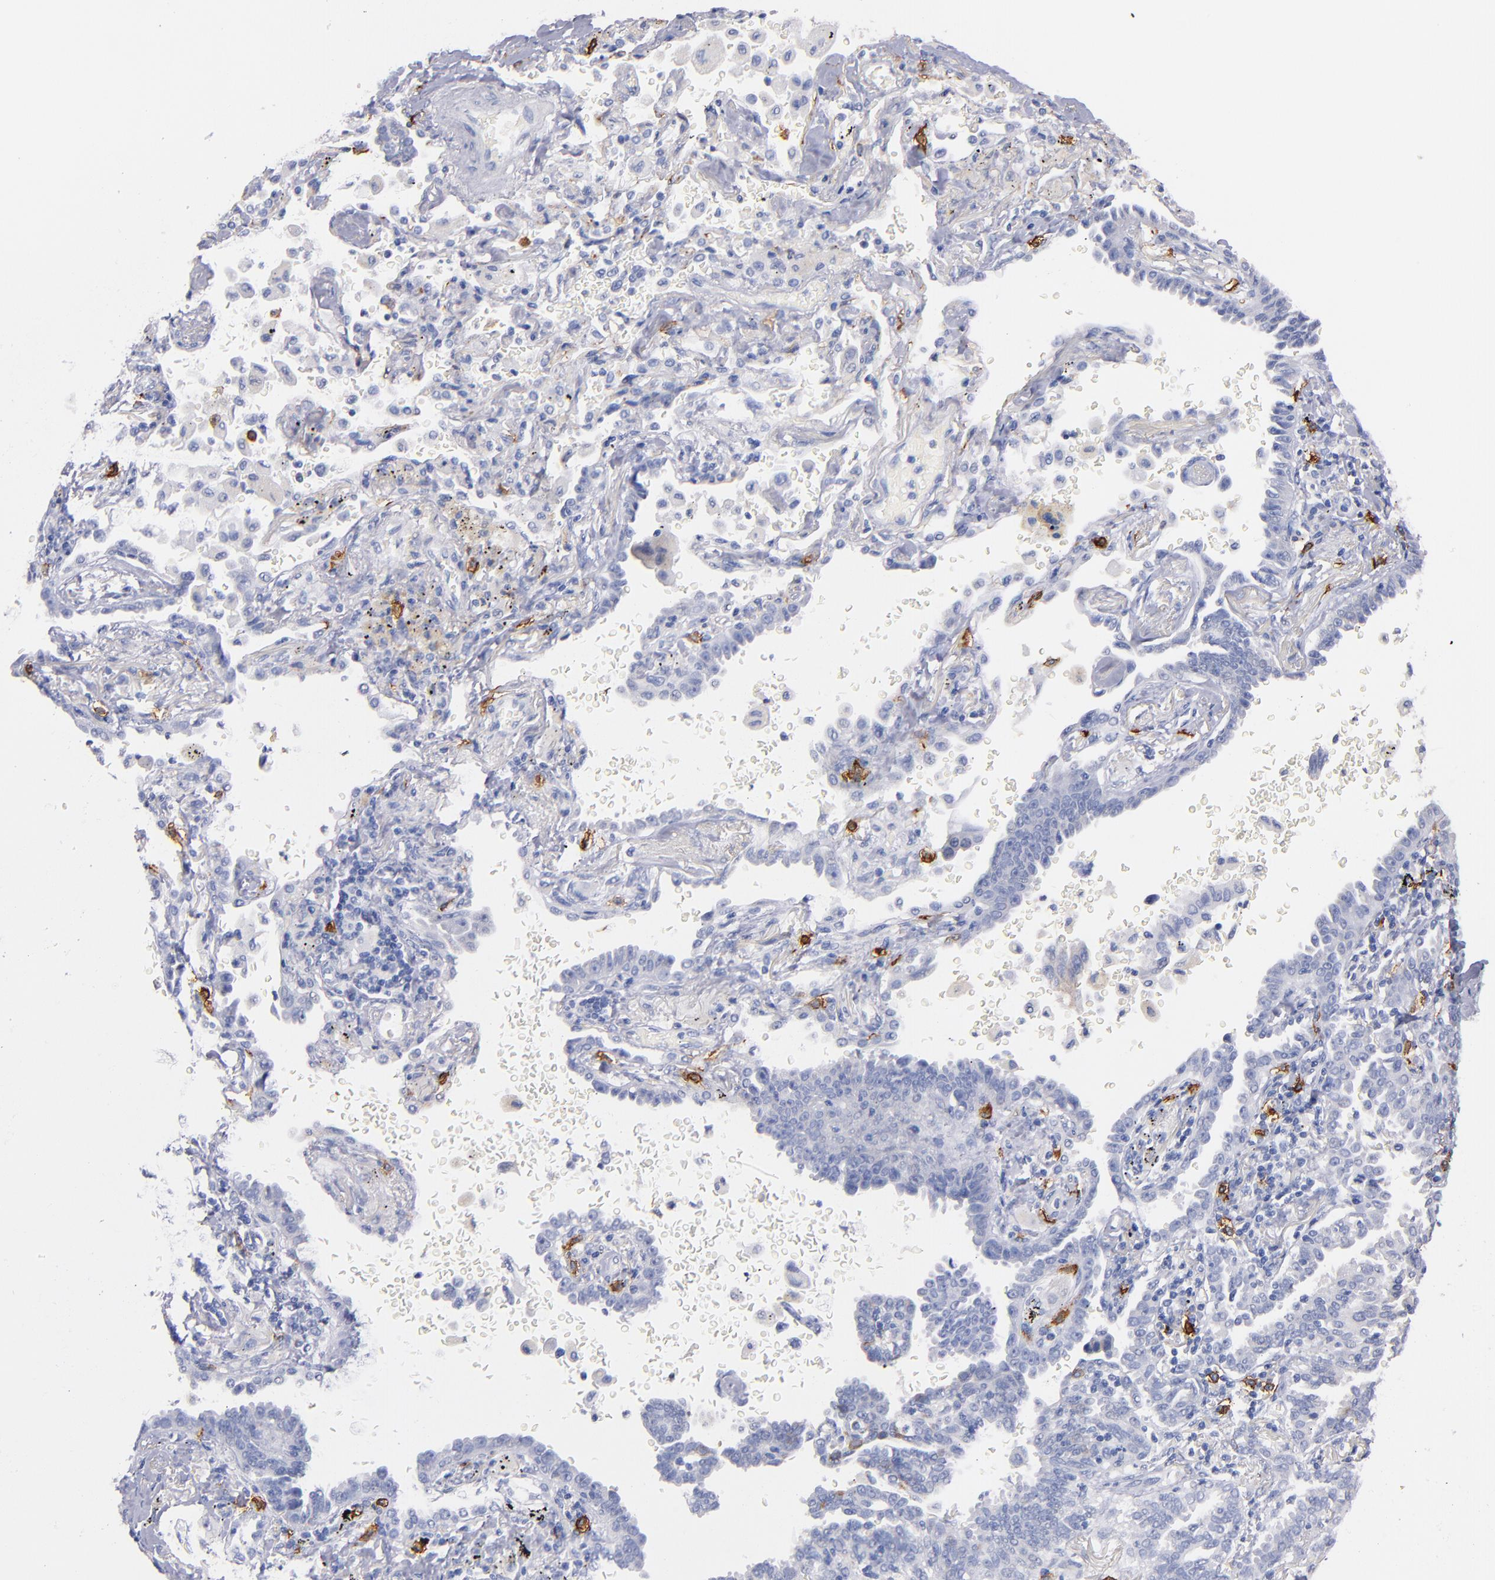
{"staining": {"intensity": "negative", "quantity": "none", "location": "none"}, "tissue": "lung cancer", "cell_type": "Tumor cells", "image_type": "cancer", "snomed": [{"axis": "morphology", "description": "Adenocarcinoma, NOS"}, {"axis": "topography", "description": "Lung"}], "caption": "A high-resolution micrograph shows immunohistochemistry (IHC) staining of adenocarcinoma (lung), which demonstrates no significant staining in tumor cells.", "gene": "KIT", "patient": {"sex": "female", "age": 64}}